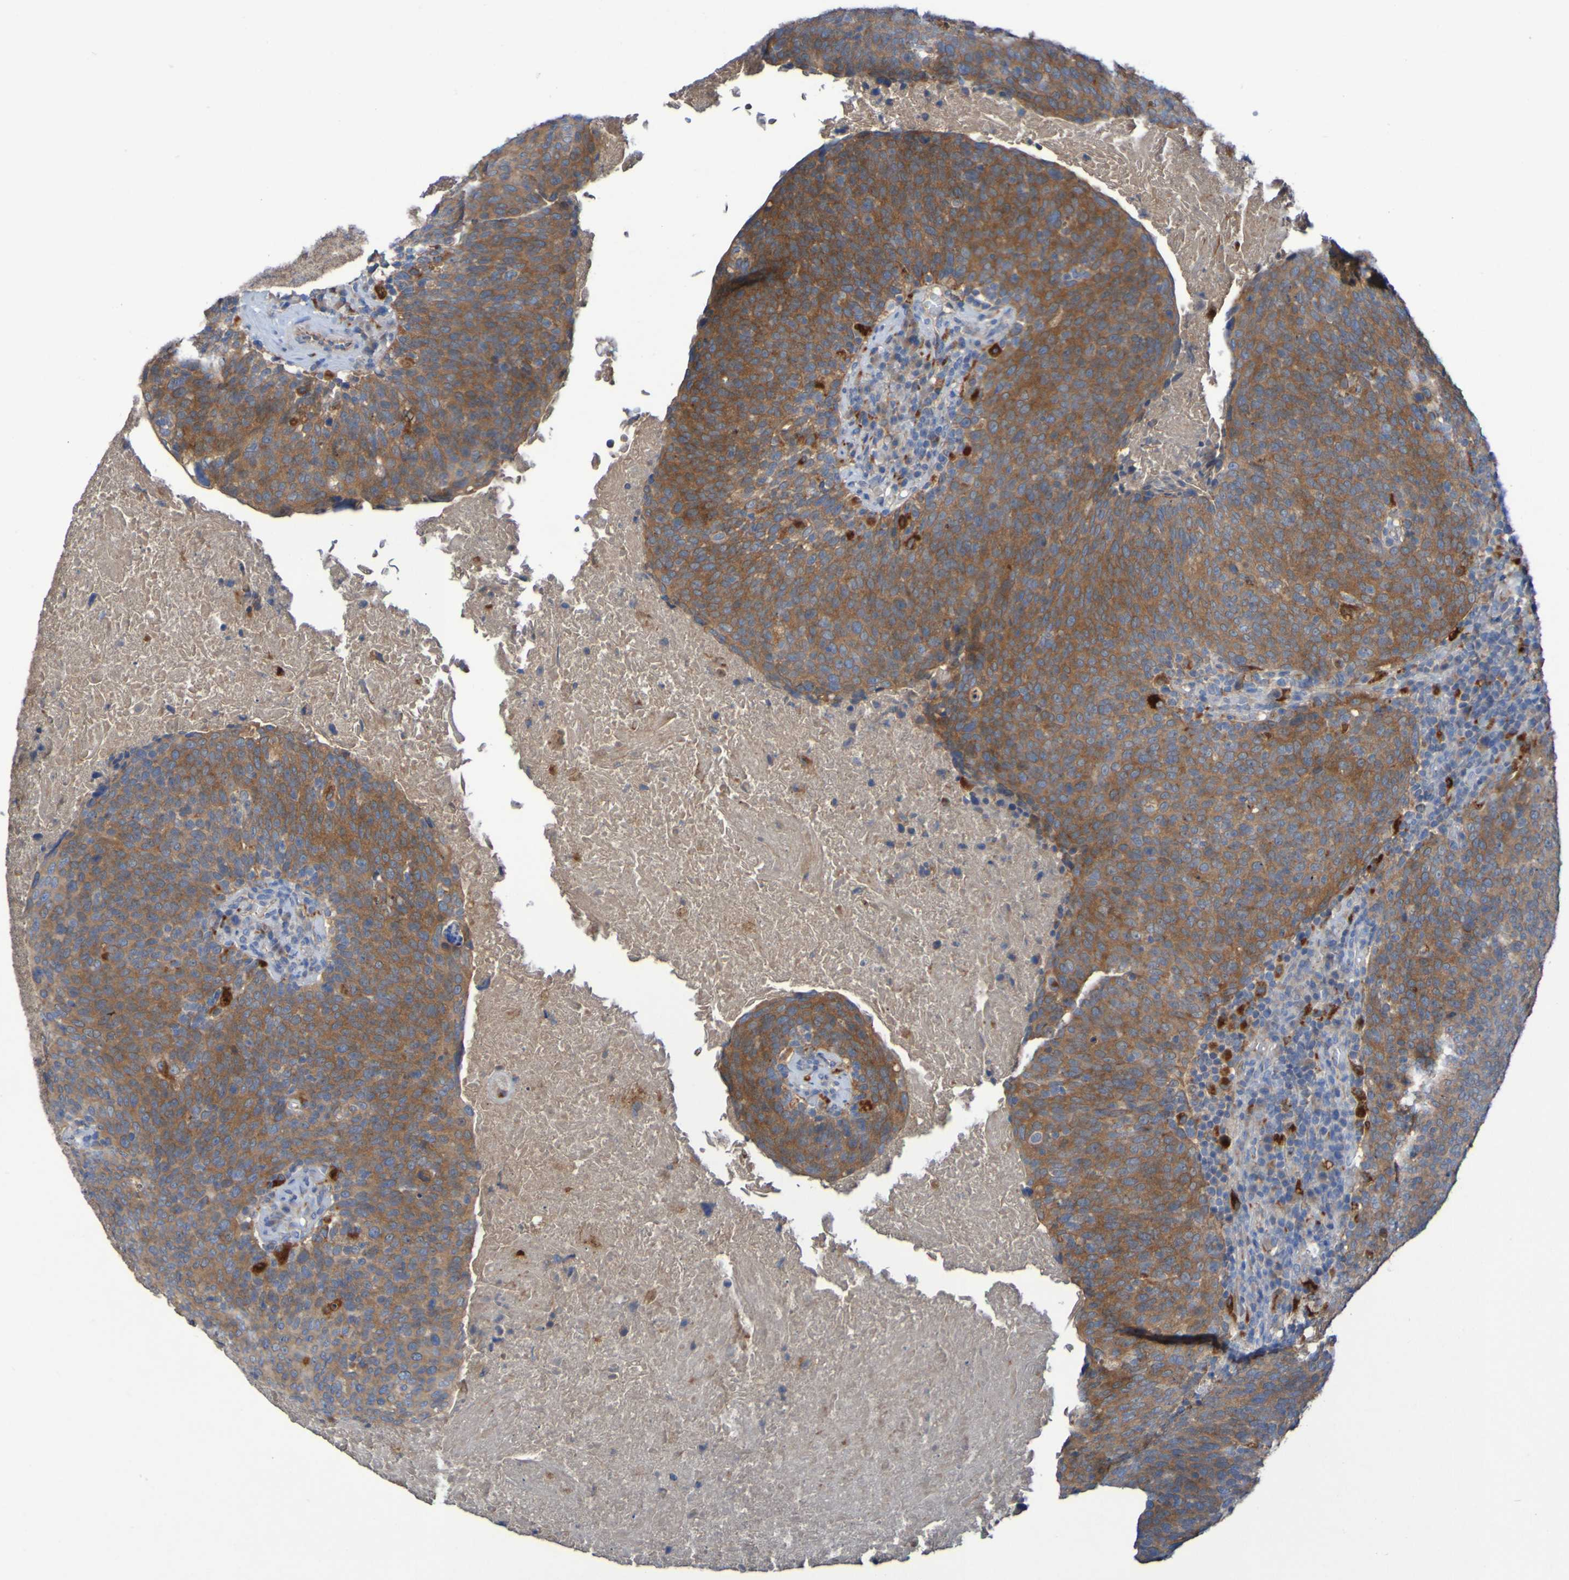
{"staining": {"intensity": "strong", "quantity": ">75%", "location": "cytoplasmic/membranous"}, "tissue": "head and neck cancer", "cell_type": "Tumor cells", "image_type": "cancer", "snomed": [{"axis": "morphology", "description": "Squamous cell carcinoma, NOS"}, {"axis": "morphology", "description": "Squamous cell carcinoma, metastatic, NOS"}, {"axis": "topography", "description": "Lymph node"}, {"axis": "topography", "description": "Head-Neck"}], "caption": "The image exhibits staining of head and neck squamous cell carcinoma, revealing strong cytoplasmic/membranous protein staining (brown color) within tumor cells. (IHC, brightfield microscopy, high magnification).", "gene": "ARHGEF16", "patient": {"sex": "male", "age": 62}}